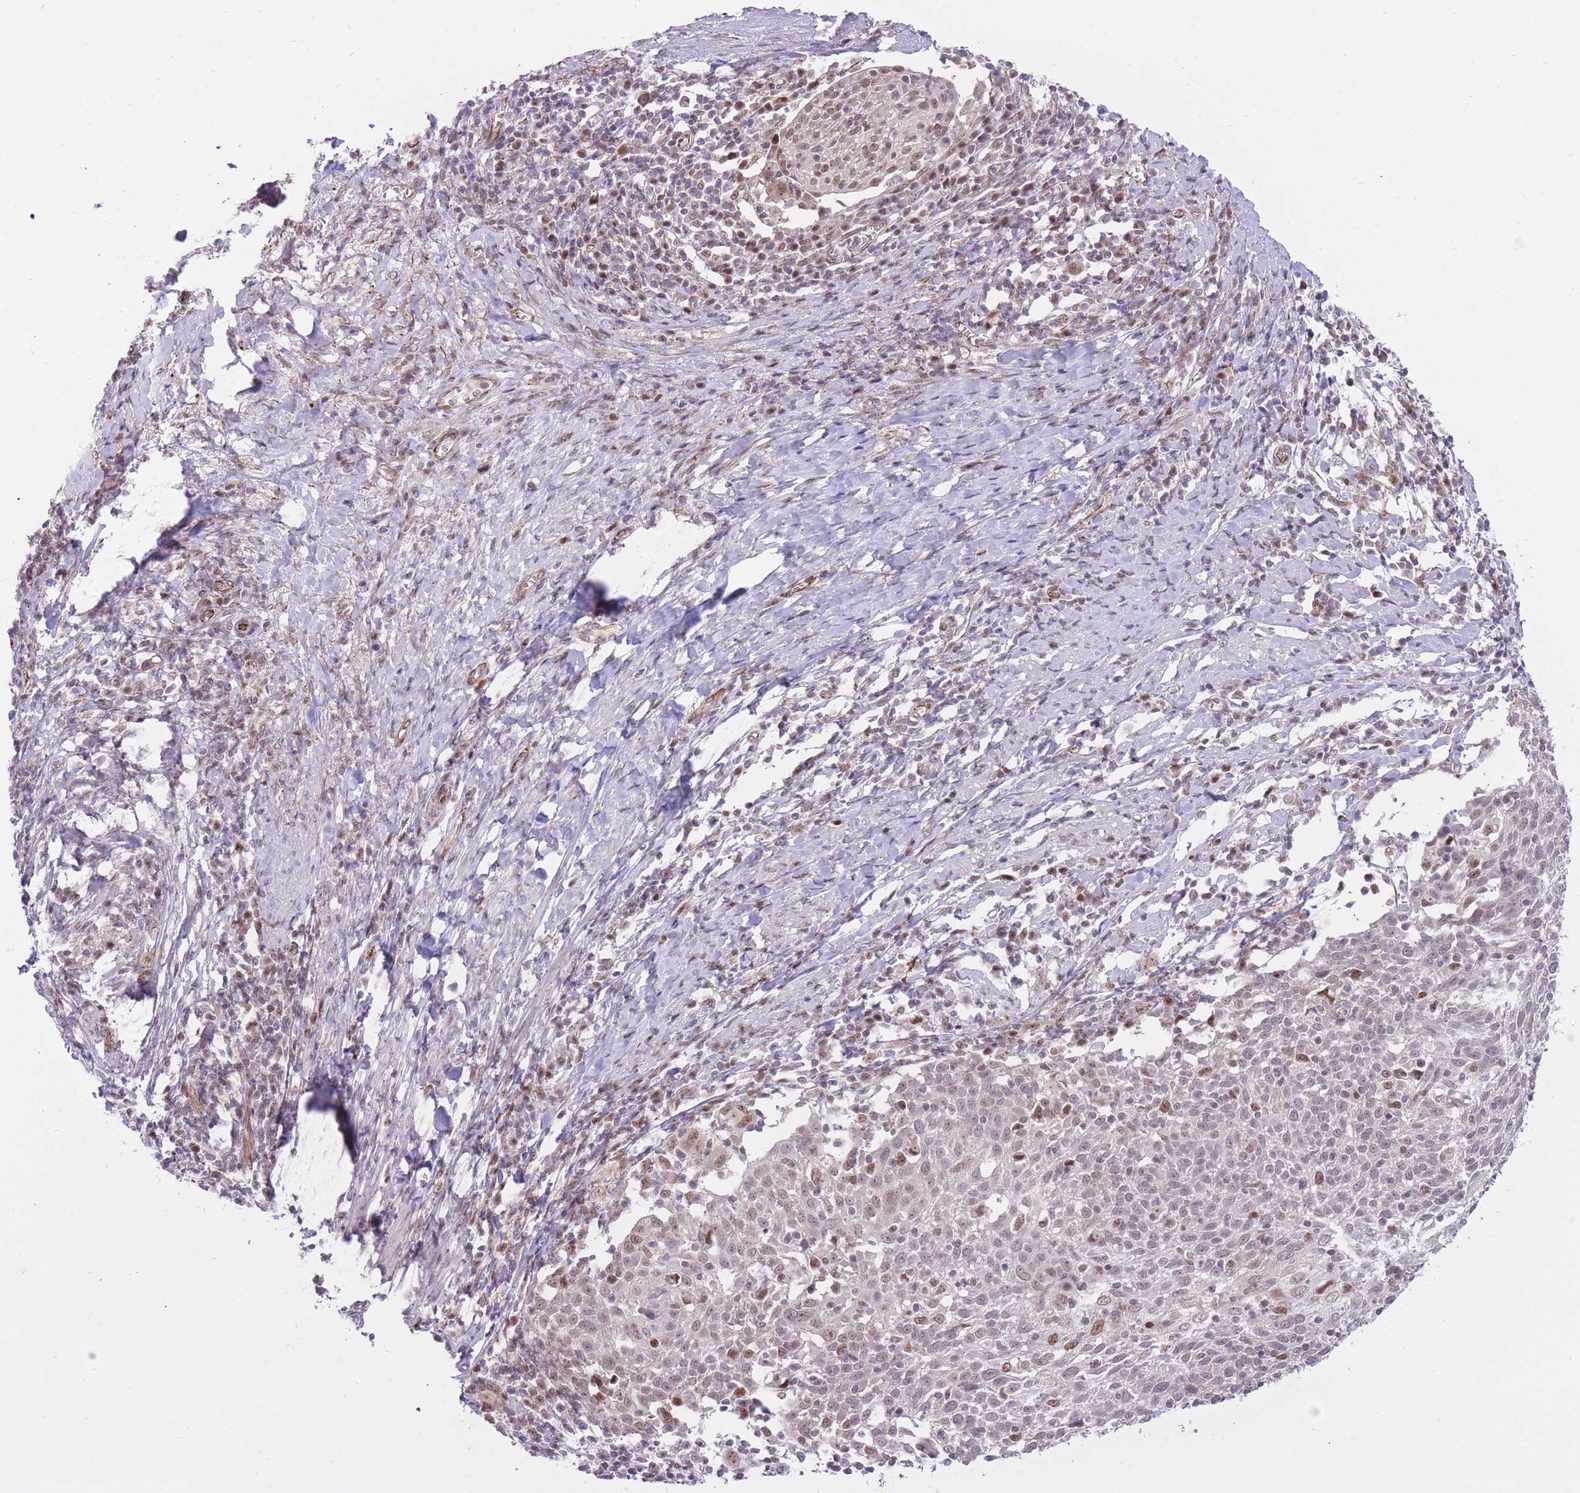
{"staining": {"intensity": "weak", "quantity": "25%-75%", "location": "nuclear"}, "tissue": "cervical cancer", "cell_type": "Tumor cells", "image_type": "cancer", "snomed": [{"axis": "morphology", "description": "Squamous cell carcinoma, NOS"}, {"axis": "topography", "description": "Cervix"}], "caption": "An image of human cervical cancer stained for a protein exhibits weak nuclear brown staining in tumor cells. (Brightfield microscopy of DAB IHC at high magnification).", "gene": "ELL", "patient": {"sex": "female", "age": 52}}